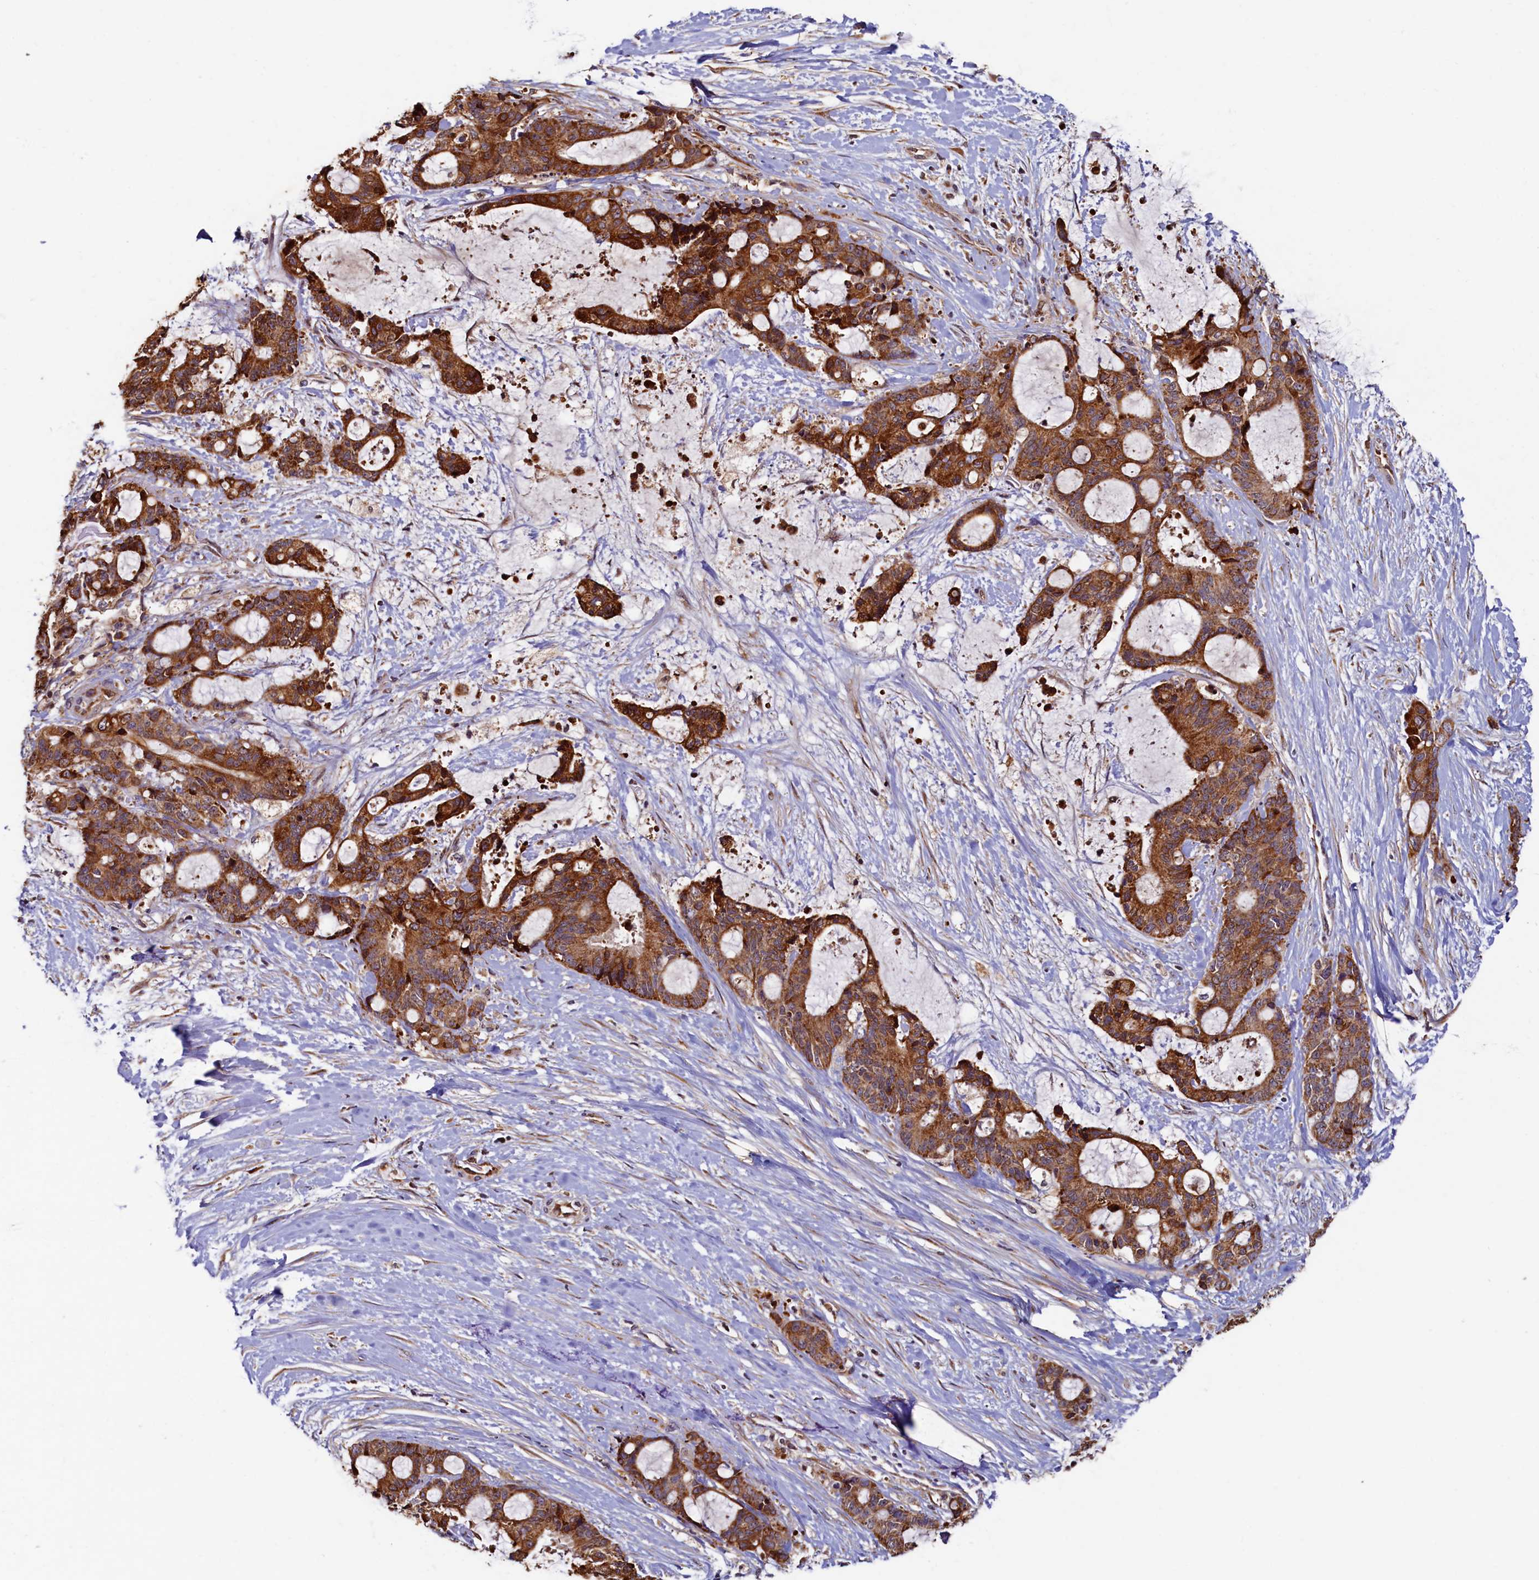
{"staining": {"intensity": "strong", "quantity": ">75%", "location": "cytoplasmic/membranous"}, "tissue": "liver cancer", "cell_type": "Tumor cells", "image_type": "cancer", "snomed": [{"axis": "morphology", "description": "Normal tissue, NOS"}, {"axis": "morphology", "description": "Cholangiocarcinoma"}, {"axis": "topography", "description": "Liver"}, {"axis": "topography", "description": "Peripheral nerve tissue"}], "caption": "Human liver cancer stained with a protein marker exhibits strong staining in tumor cells.", "gene": "NCKAP5L", "patient": {"sex": "female", "age": 73}}